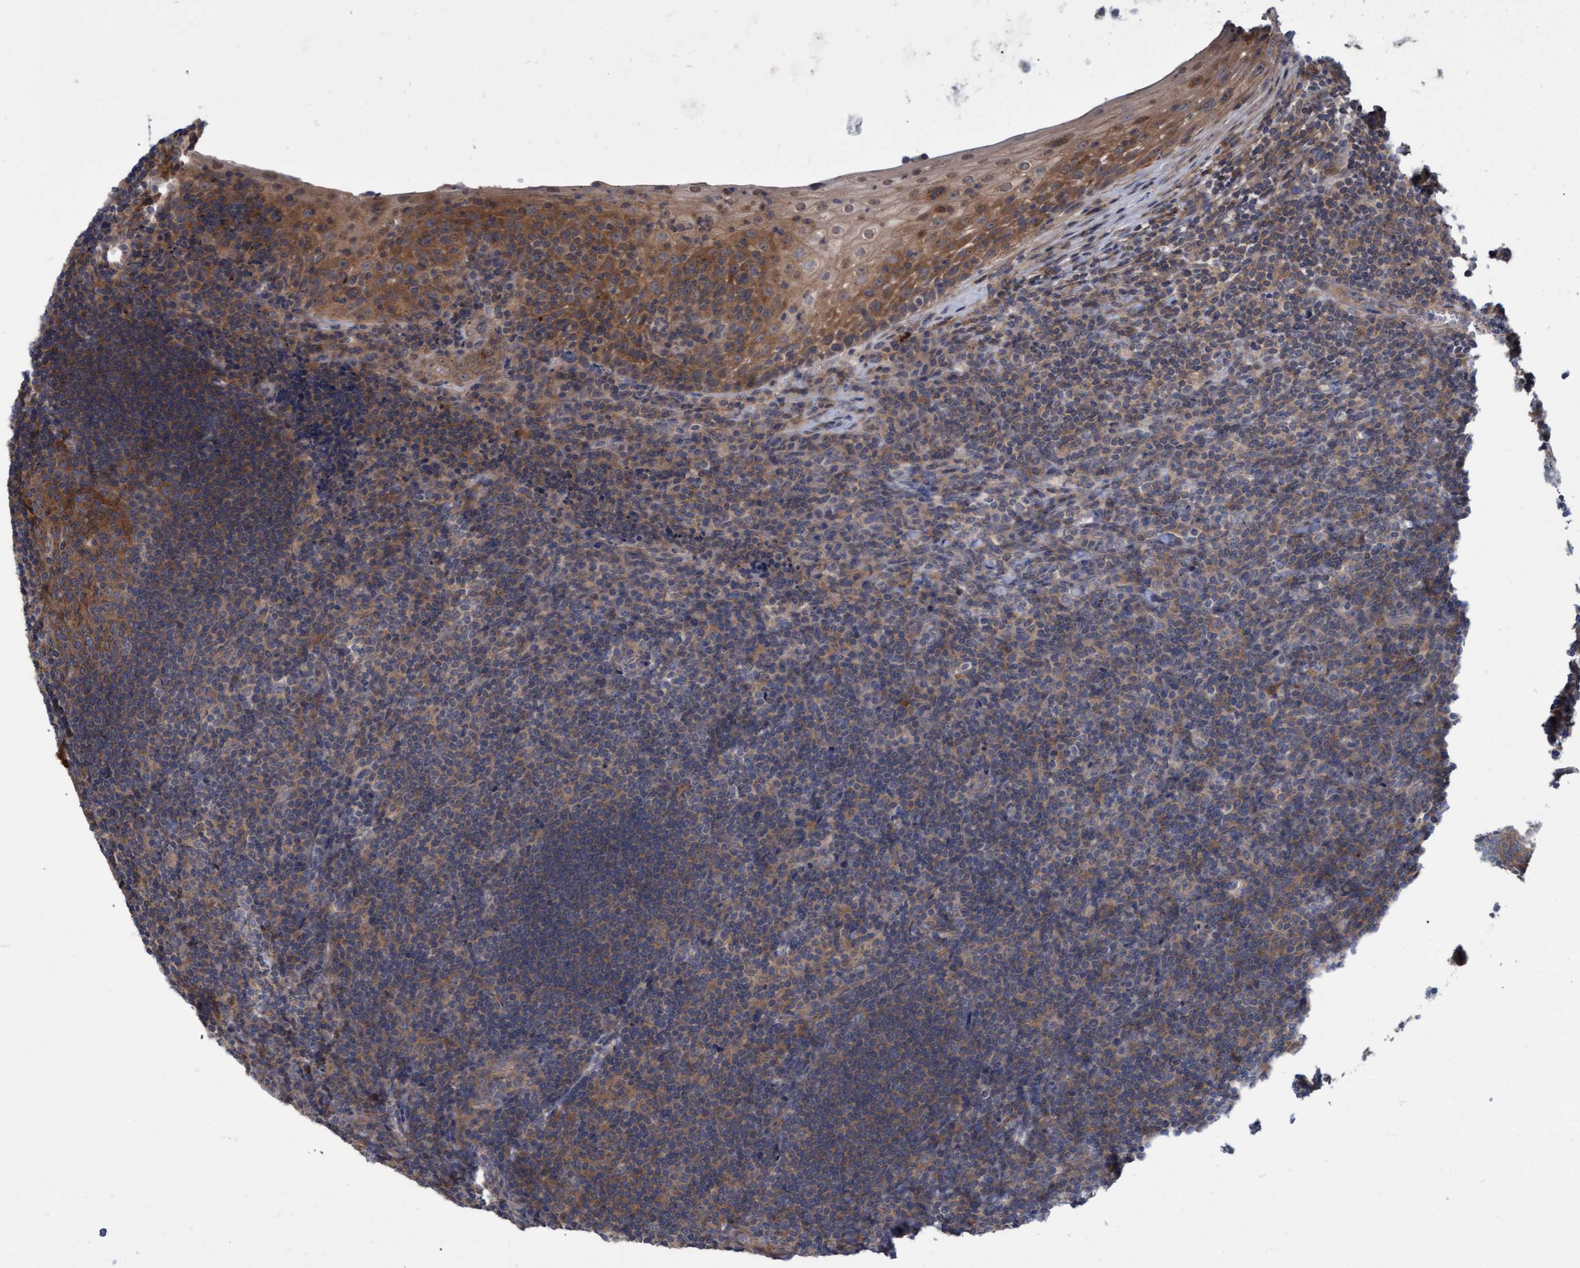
{"staining": {"intensity": "weak", "quantity": ">75%", "location": "cytoplasmic/membranous"}, "tissue": "tonsil", "cell_type": "Germinal center cells", "image_type": "normal", "snomed": [{"axis": "morphology", "description": "Normal tissue, NOS"}, {"axis": "topography", "description": "Tonsil"}], "caption": "The immunohistochemical stain labels weak cytoplasmic/membranous staining in germinal center cells of benign tonsil.", "gene": "NAA15", "patient": {"sex": "male", "age": 37}}